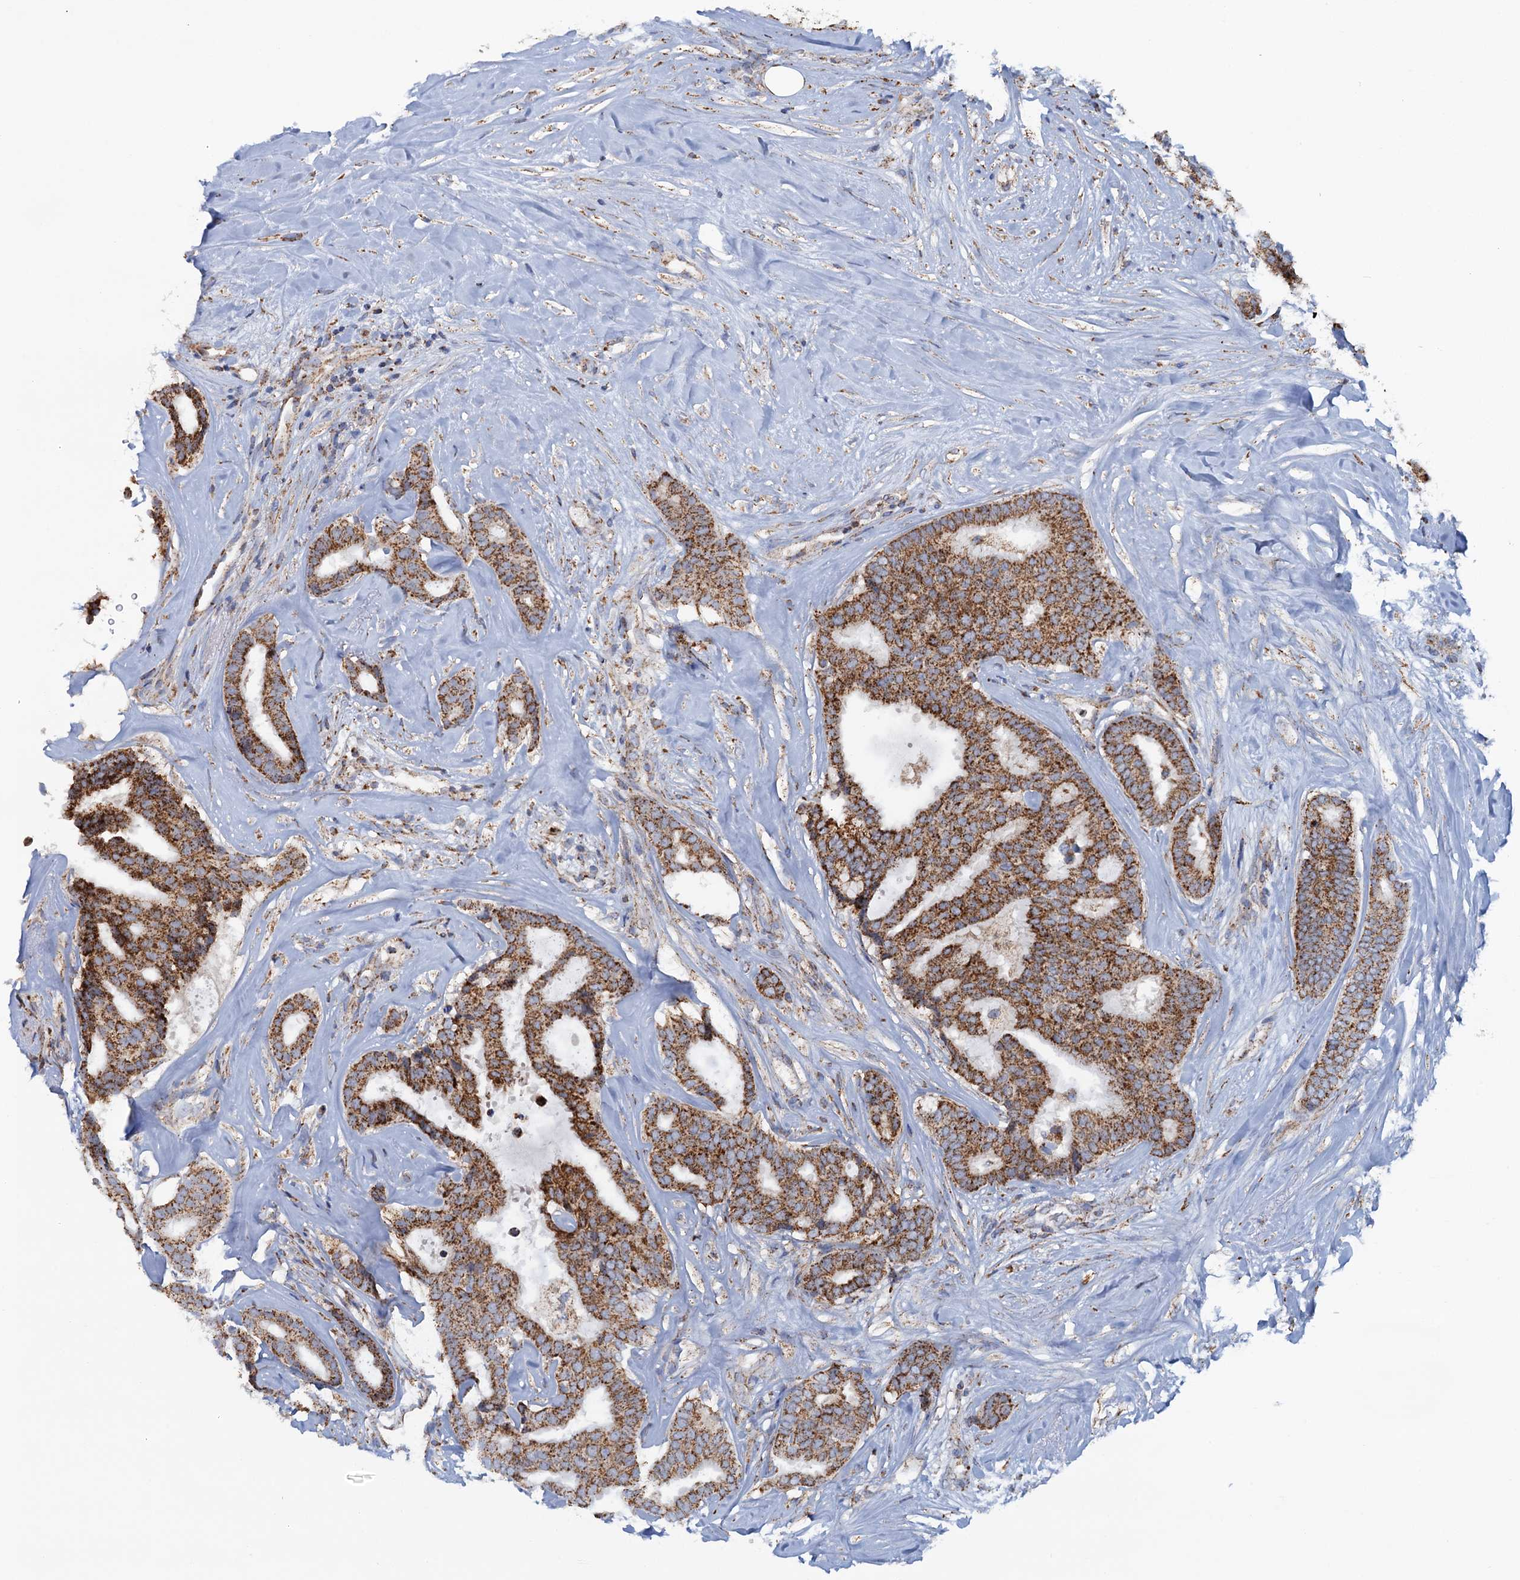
{"staining": {"intensity": "strong", "quantity": ">75%", "location": "cytoplasmic/membranous"}, "tissue": "breast cancer", "cell_type": "Tumor cells", "image_type": "cancer", "snomed": [{"axis": "morphology", "description": "Duct carcinoma"}, {"axis": "topography", "description": "Breast"}], "caption": "Immunohistochemical staining of breast intraductal carcinoma demonstrates strong cytoplasmic/membranous protein staining in about >75% of tumor cells.", "gene": "GTPBP3", "patient": {"sex": "female", "age": 75}}